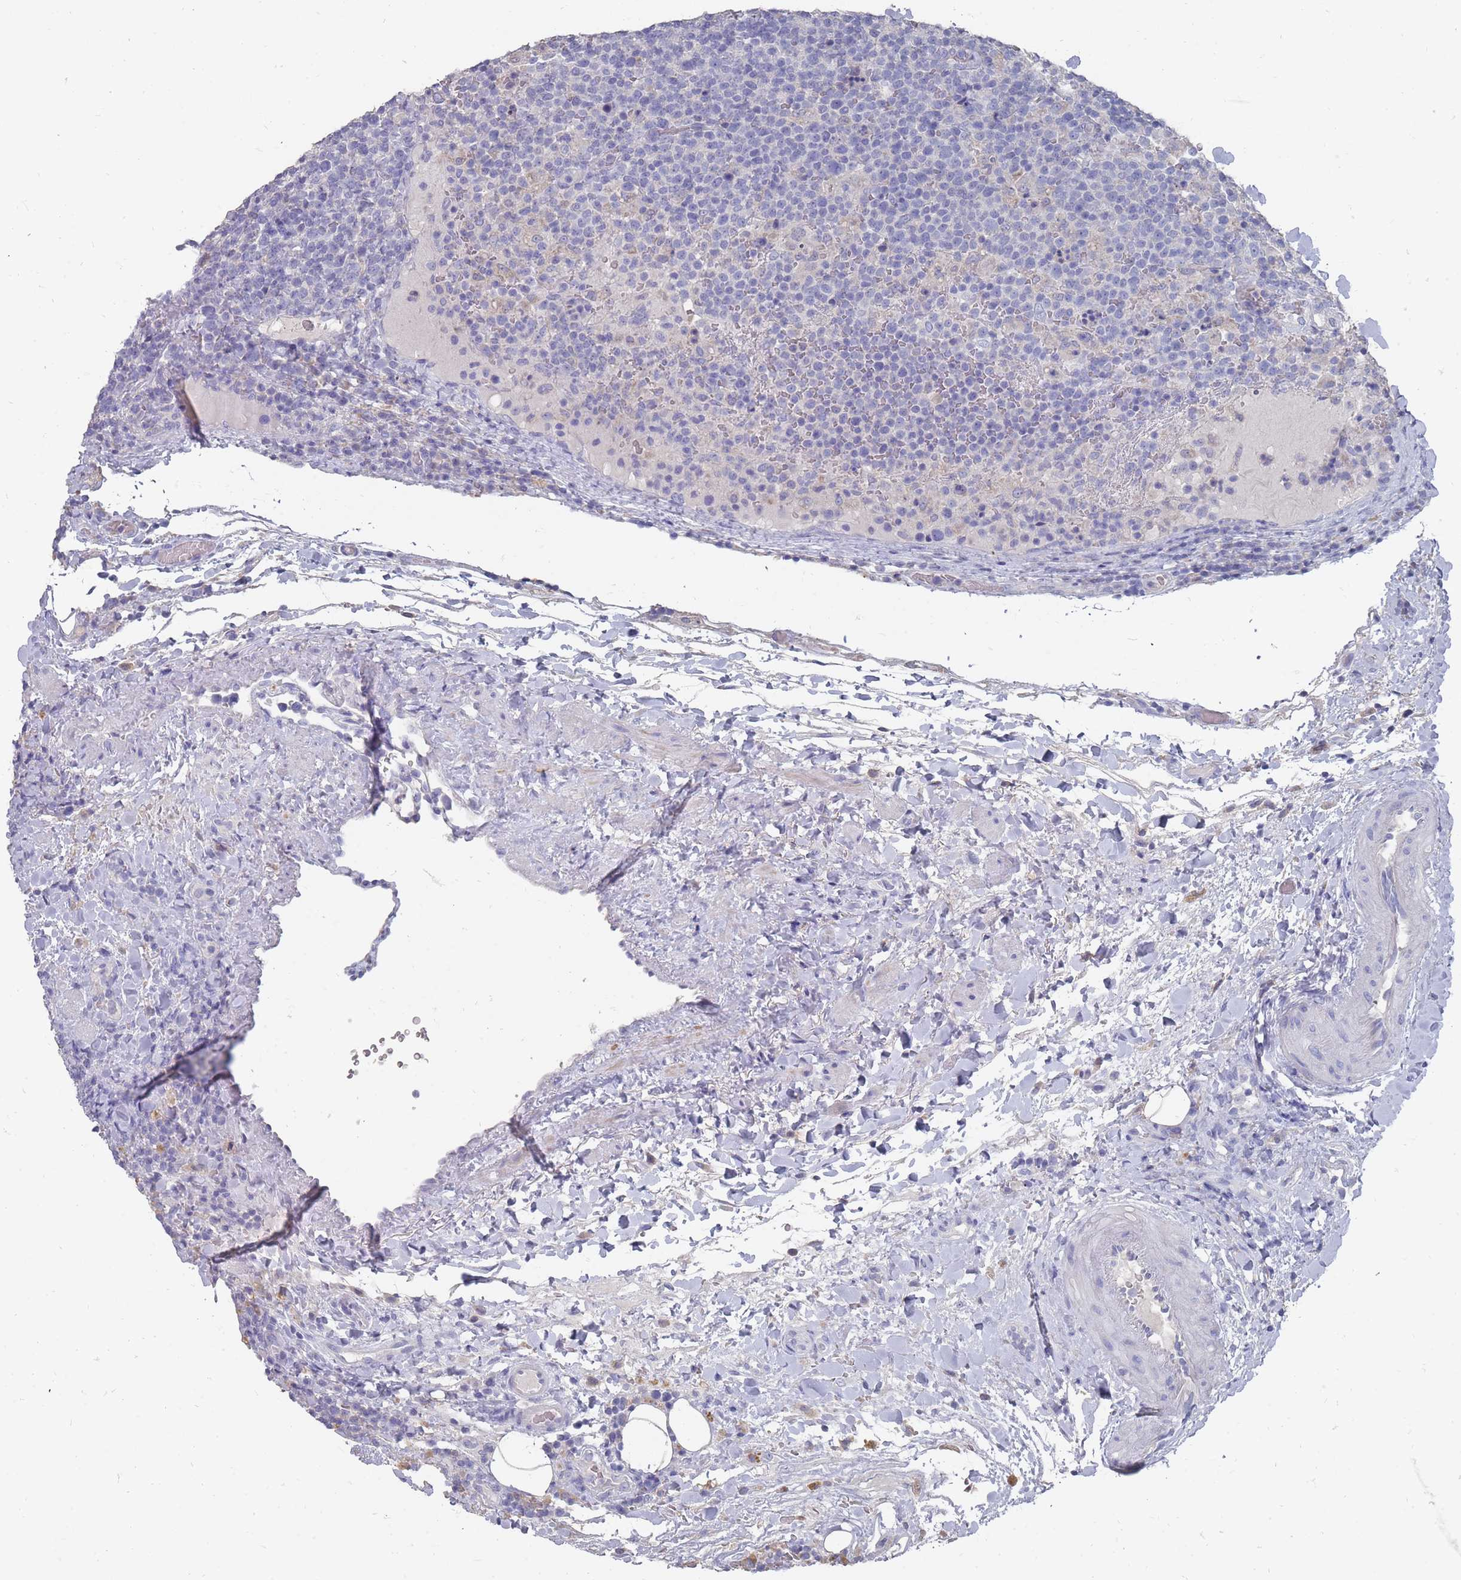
{"staining": {"intensity": "negative", "quantity": "none", "location": "none"}, "tissue": "lymphoma", "cell_type": "Tumor cells", "image_type": "cancer", "snomed": [{"axis": "morphology", "description": "Malignant lymphoma, non-Hodgkin's type, High grade"}, {"axis": "topography", "description": "Lymph node"}], "caption": "Tumor cells show no significant staining in lymphoma.", "gene": "OTULINL", "patient": {"sex": "male", "age": 61}}